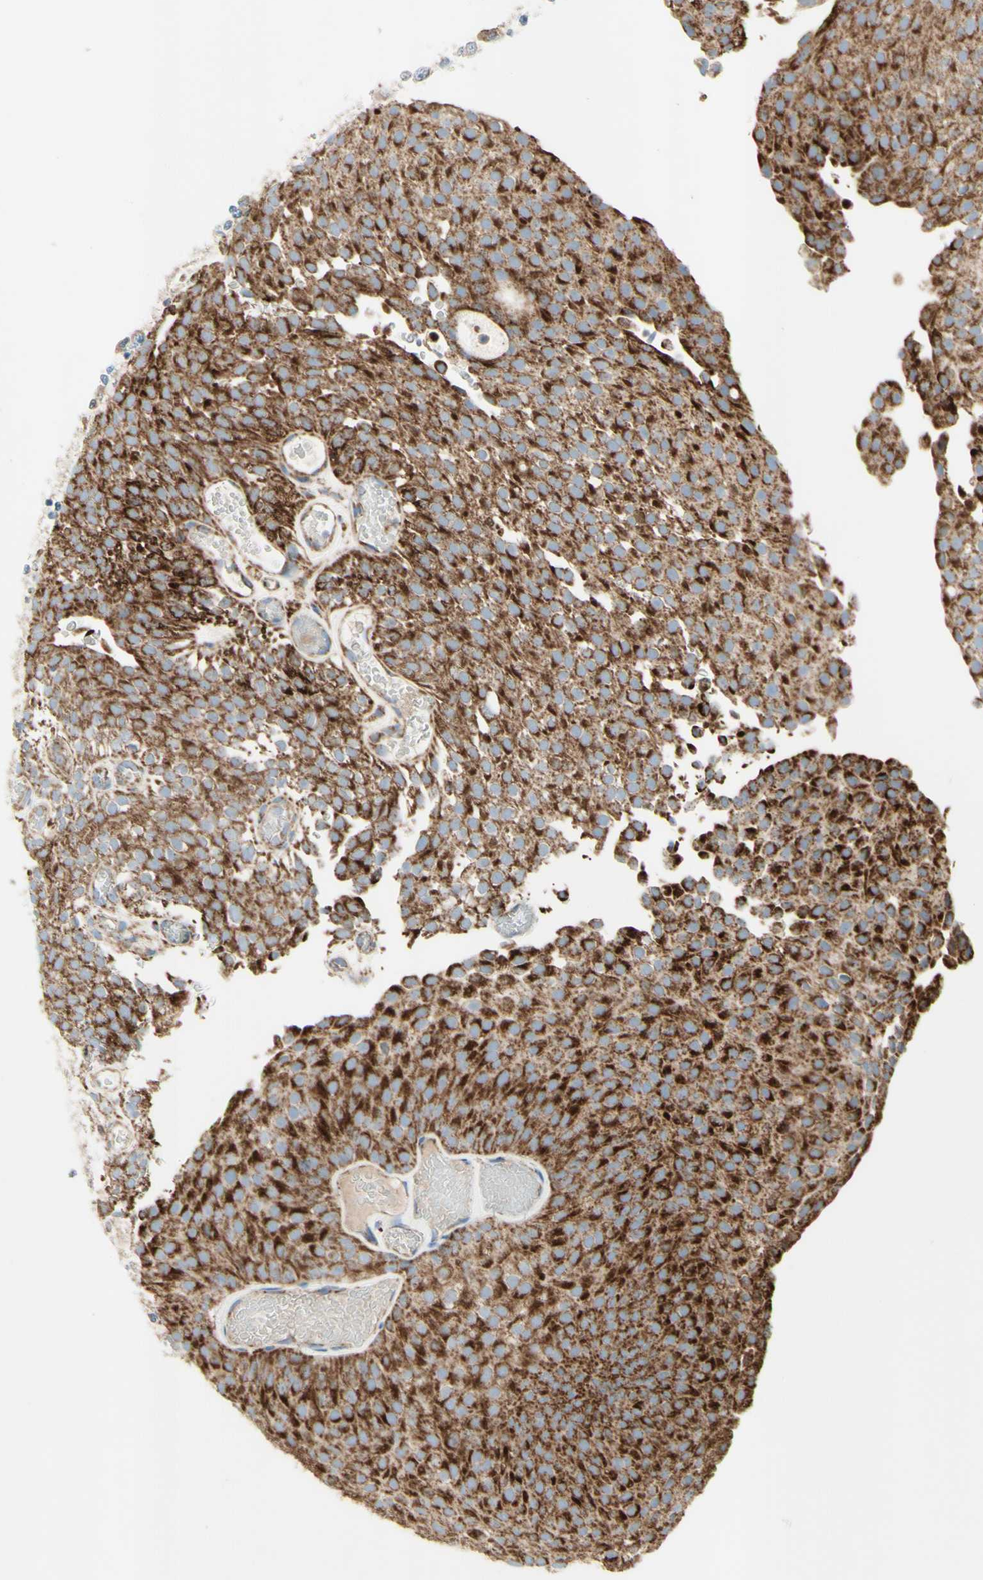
{"staining": {"intensity": "strong", "quantity": ">75%", "location": "cytoplasmic/membranous"}, "tissue": "urothelial cancer", "cell_type": "Tumor cells", "image_type": "cancer", "snomed": [{"axis": "morphology", "description": "Urothelial carcinoma, Low grade"}, {"axis": "topography", "description": "Urinary bladder"}], "caption": "A high-resolution histopathology image shows IHC staining of low-grade urothelial carcinoma, which shows strong cytoplasmic/membranous staining in approximately >75% of tumor cells. The staining is performed using DAB brown chromogen to label protein expression. The nuclei are counter-stained blue using hematoxylin.", "gene": "ARMC10", "patient": {"sex": "male", "age": 78}}